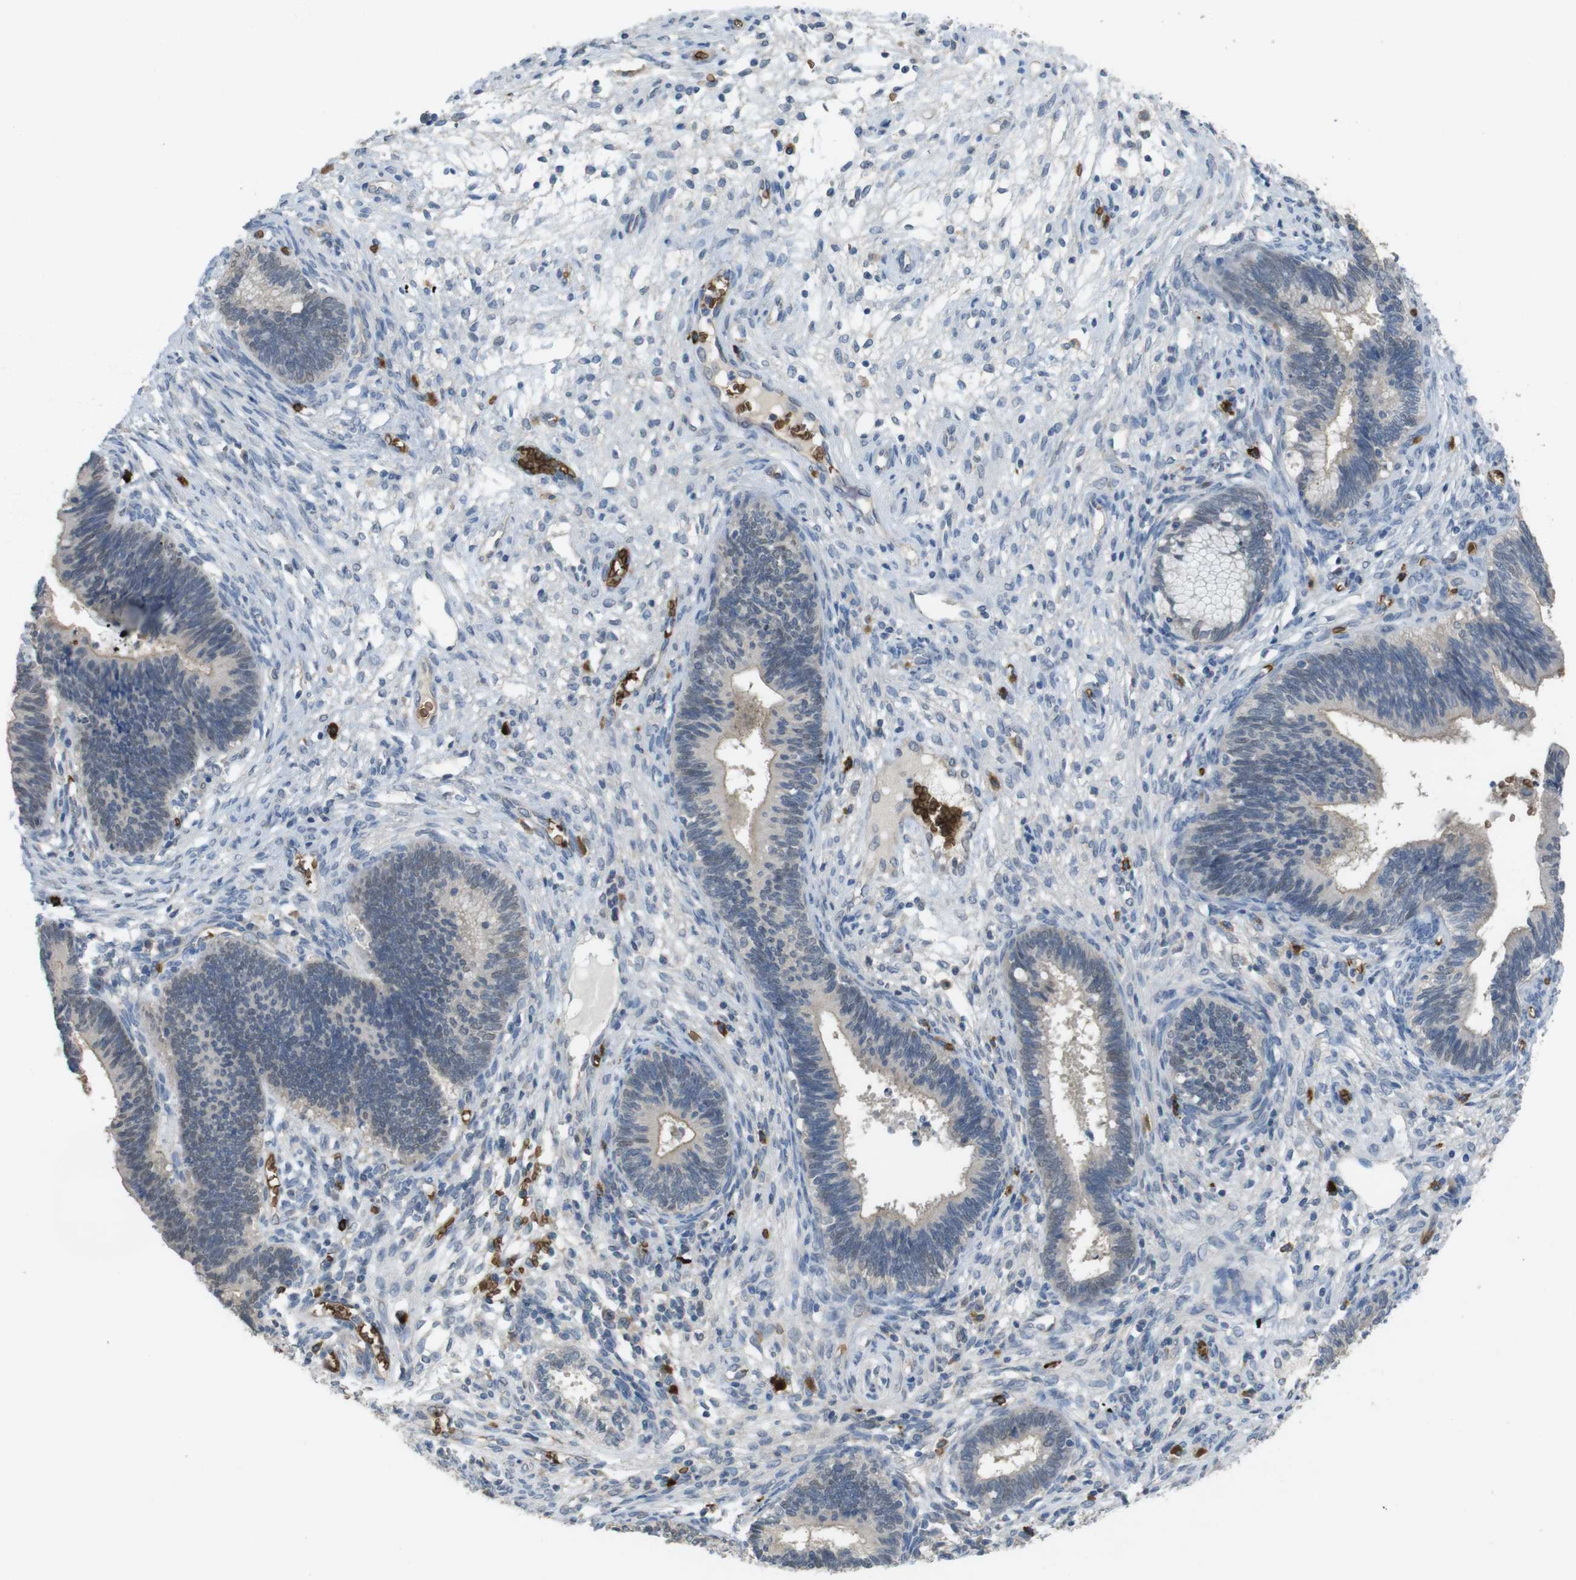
{"staining": {"intensity": "weak", "quantity": "25%-75%", "location": "cytoplasmic/membranous"}, "tissue": "cervical cancer", "cell_type": "Tumor cells", "image_type": "cancer", "snomed": [{"axis": "morphology", "description": "Adenocarcinoma, NOS"}, {"axis": "topography", "description": "Cervix"}], "caption": "A brown stain highlights weak cytoplasmic/membranous expression of a protein in human cervical adenocarcinoma tumor cells.", "gene": "GYPA", "patient": {"sex": "female", "age": 44}}